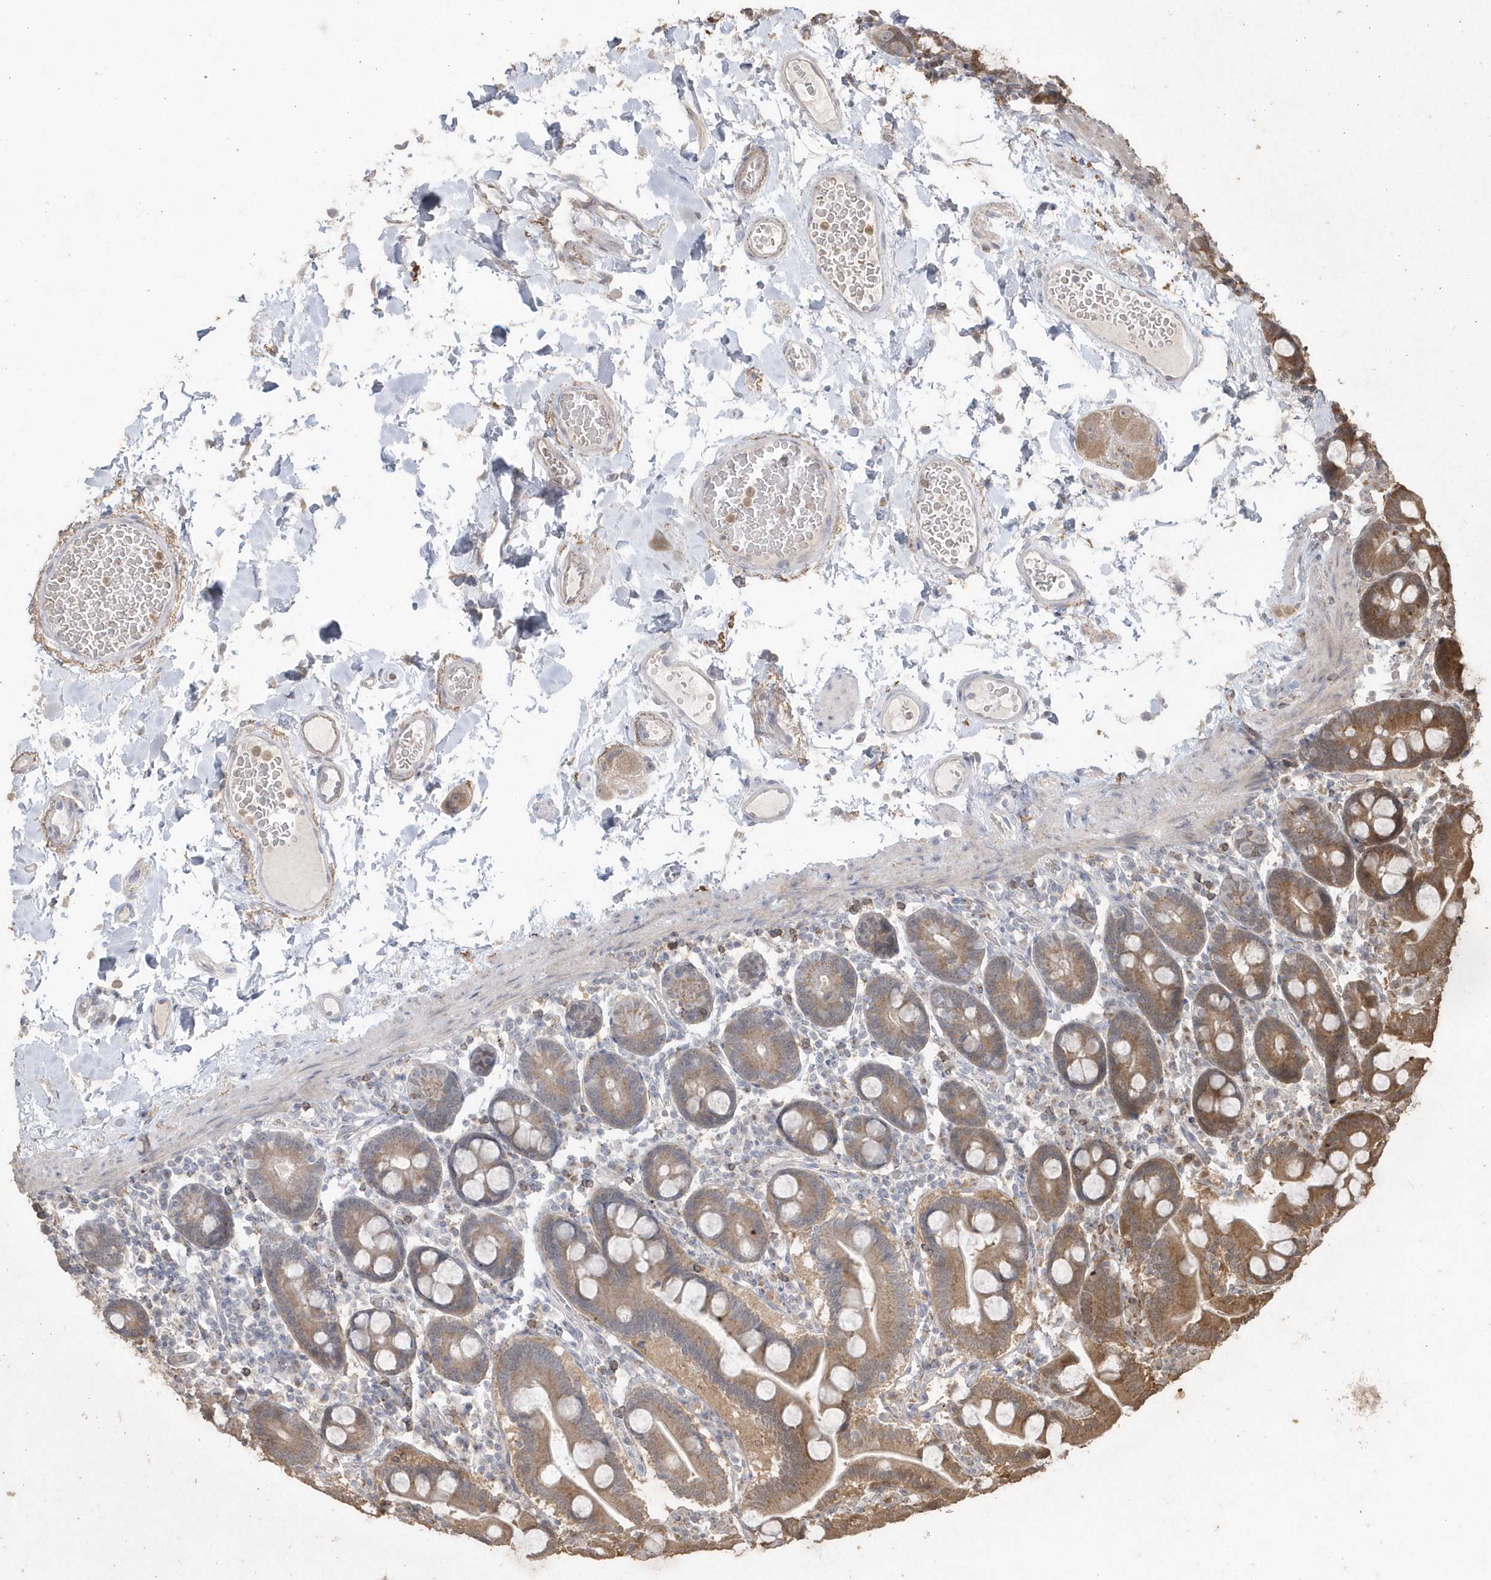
{"staining": {"intensity": "moderate", "quantity": ">75%", "location": "cytoplasmic/membranous"}, "tissue": "duodenum", "cell_type": "Glandular cells", "image_type": "normal", "snomed": [{"axis": "morphology", "description": "Normal tissue, NOS"}, {"axis": "topography", "description": "Duodenum"}], "caption": "Protein analysis of normal duodenum displays moderate cytoplasmic/membranous positivity in approximately >75% of glandular cells.", "gene": "GEMIN6", "patient": {"sex": "male", "age": 55}}